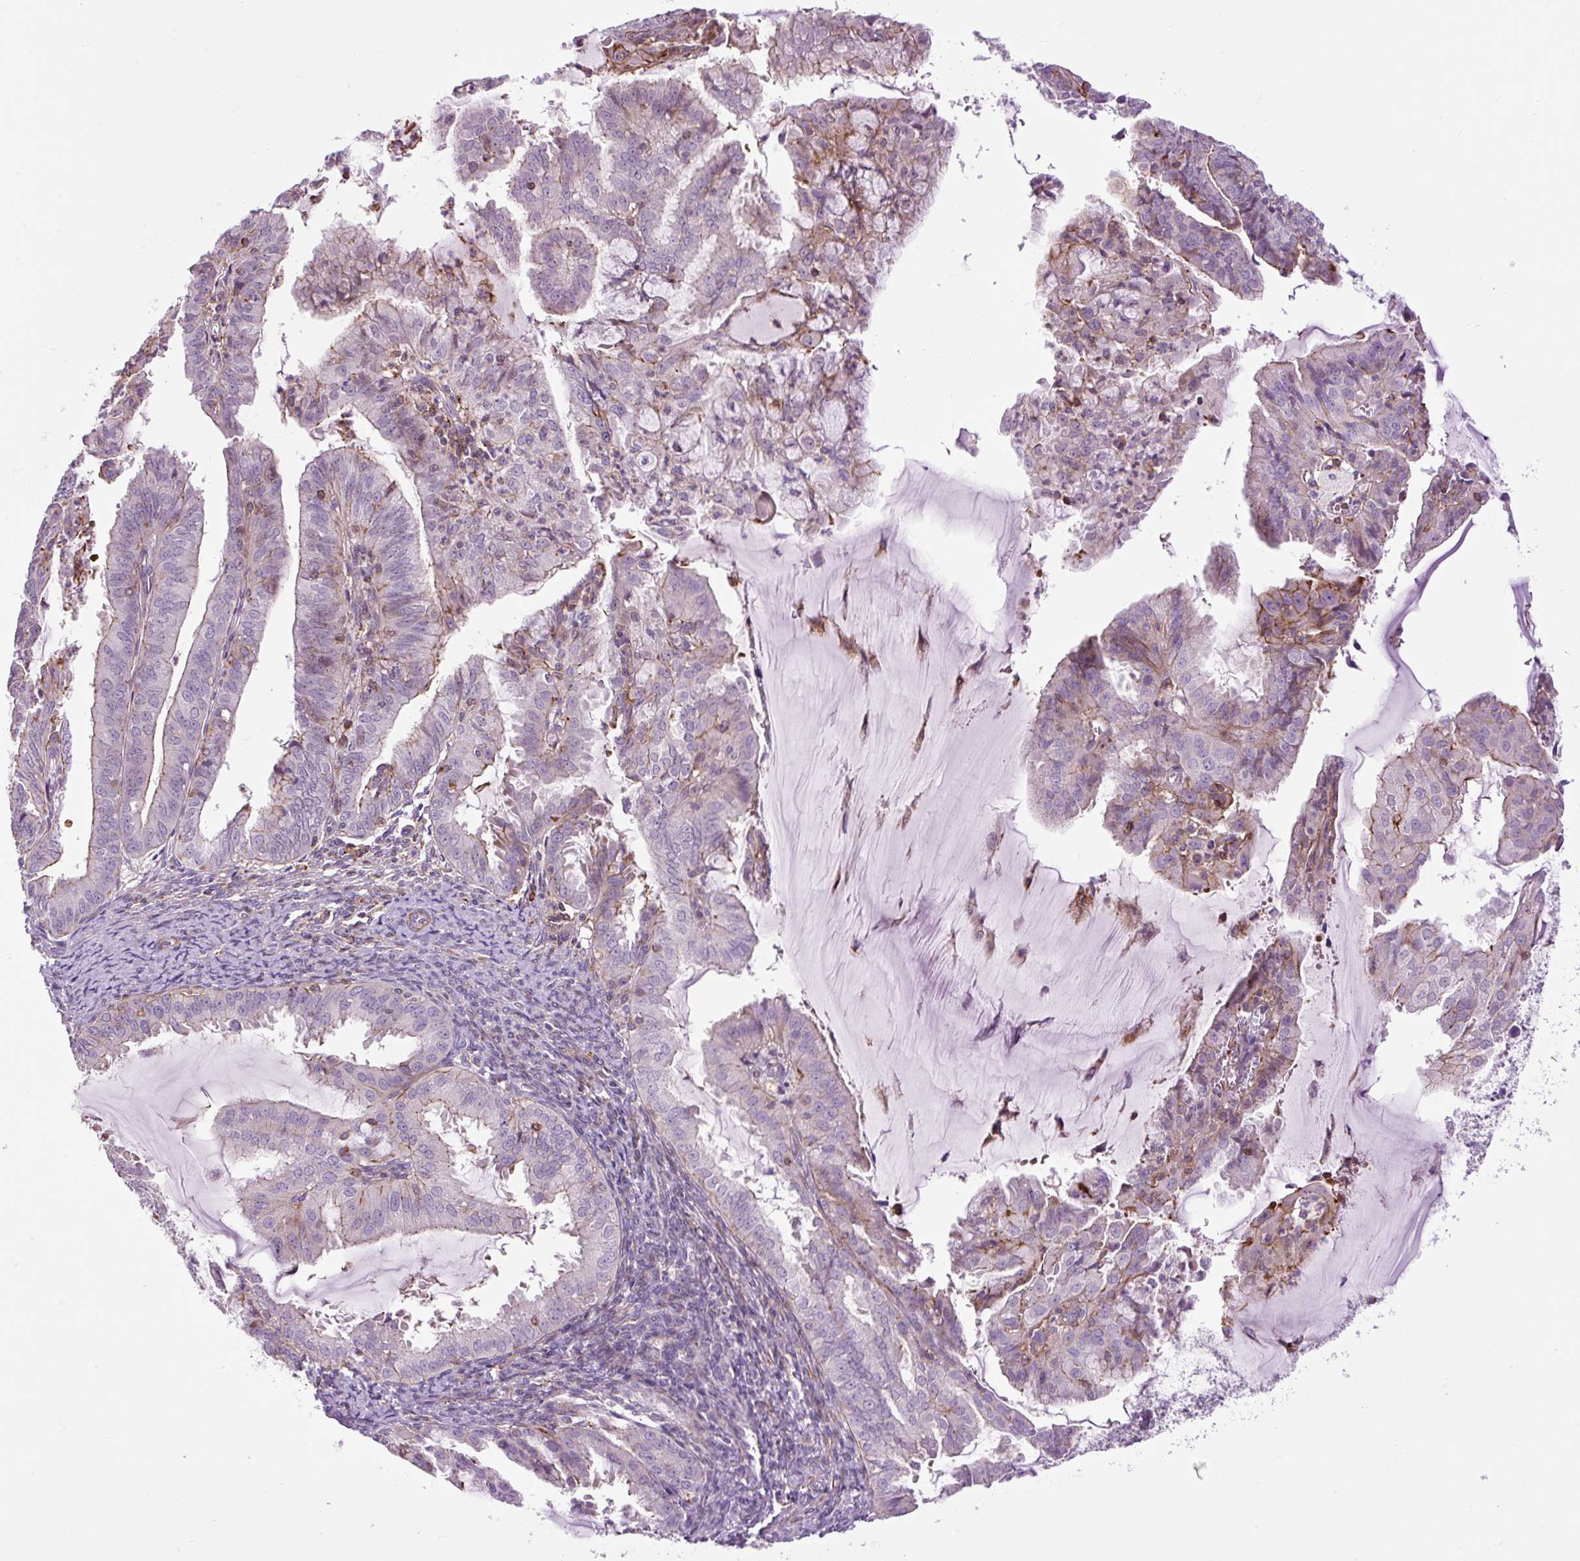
{"staining": {"intensity": "negative", "quantity": "none", "location": "none"}, "tissue": "endometrial cancer", "cell_type": "Tumor cells", "image_type": "cancer", "snomed": [{"axis": "morphology", "description": "Adenocarcinoma, NOS"}, {"axis": "topography", "description": "Endometrium"}], "caption": "IHC image of human endometrial adenocarcinoma stained for a protein (brown), which demonstrates no staining in tumor cells.", "gene": "ZNF197", "patient": {"sex": "female", "age": 70}}